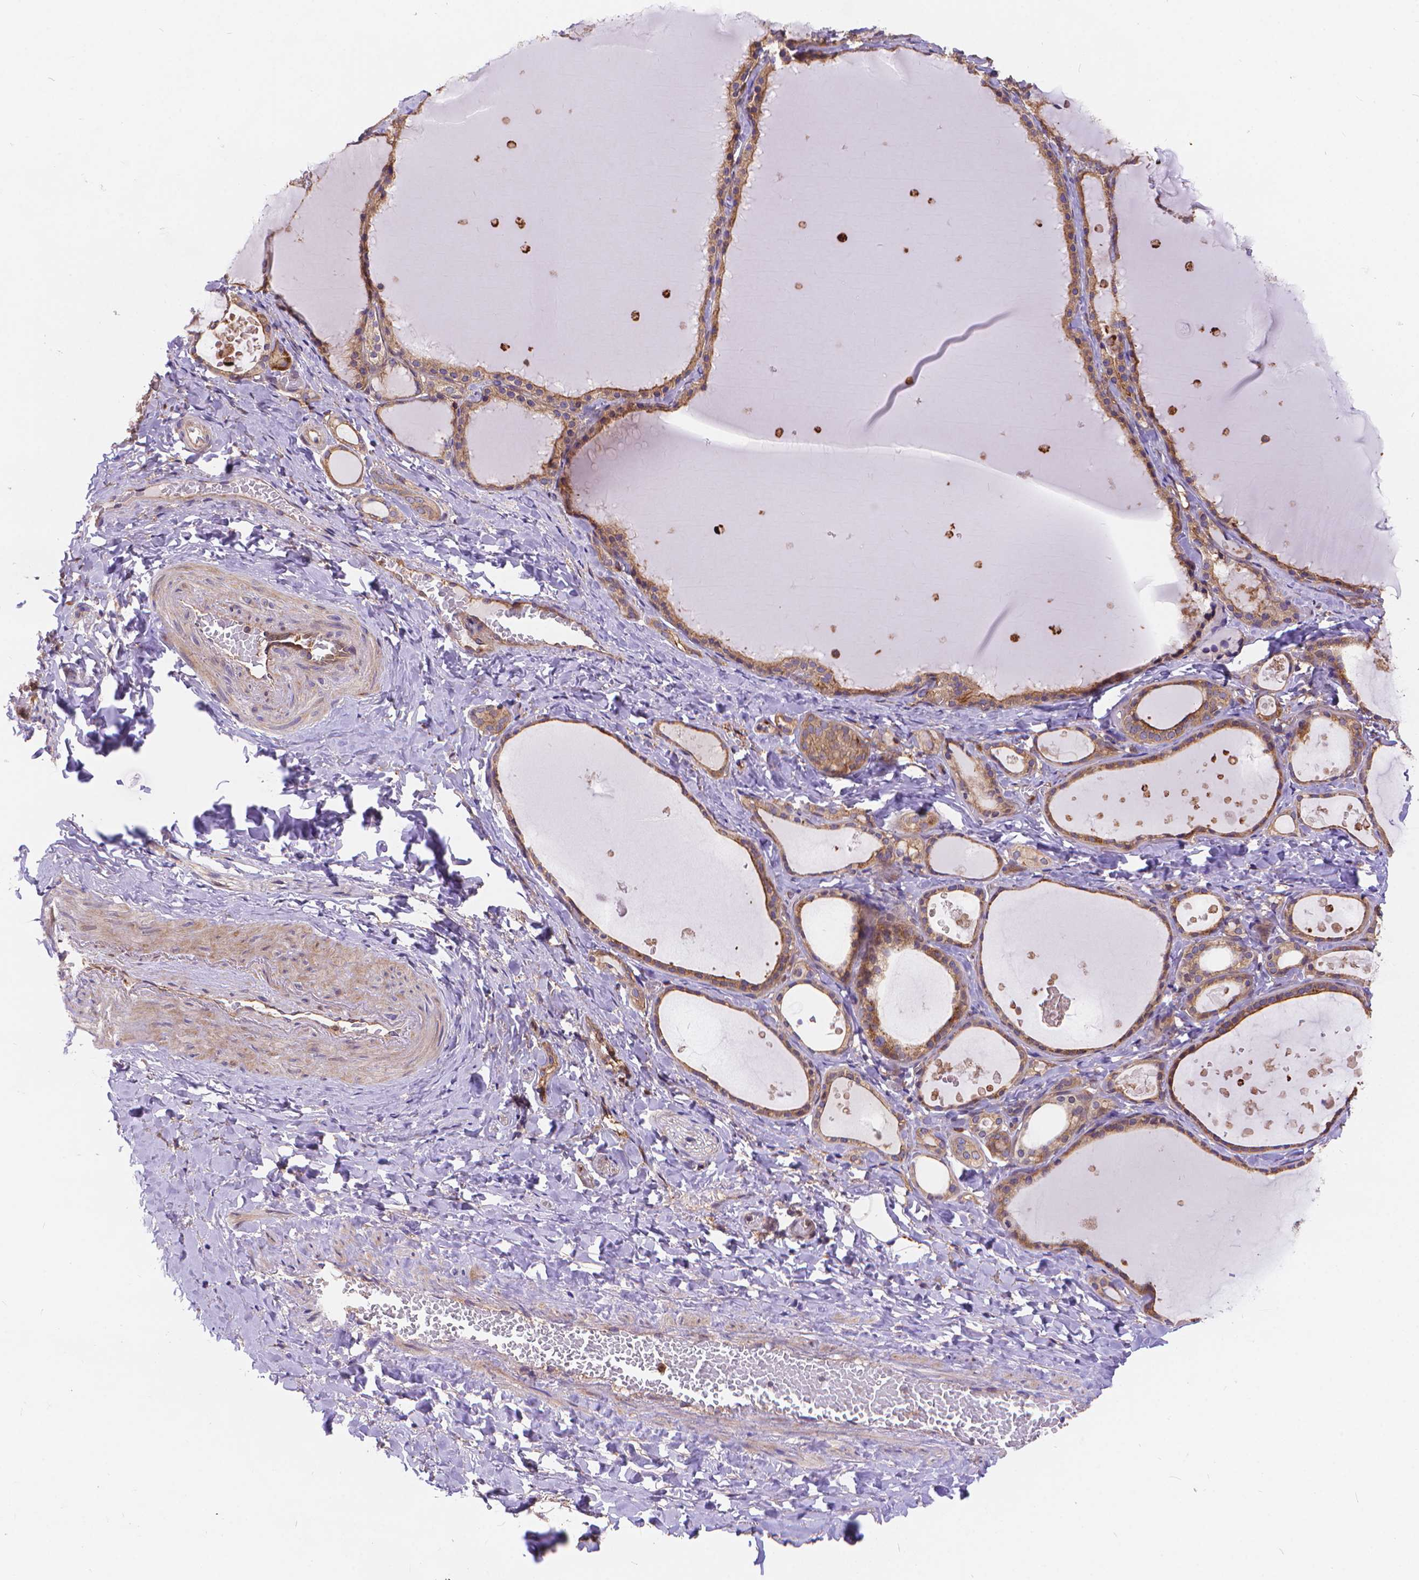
{"staining": {"intensity": "weak", "quantity": ">75%", "location": "cytoplasmic/membranous"}, "tissue": "thyroid gland", "cell_type": "Glandular cells", "image_type": "normal", "snomed": [{"axis": "morphology", "description": "Normal tissue, NOS"}, {"axis": "topography", "description": "Thyroid gland"}], "caption": "Immunohistochemical staining of normal thyroid gland shows >75% levels of weak cytoplasmic/membranous protein staining in about >75% of glandular cells.", "gene": "ARAP1", "patient": {"sex": "female", "age": 56}}